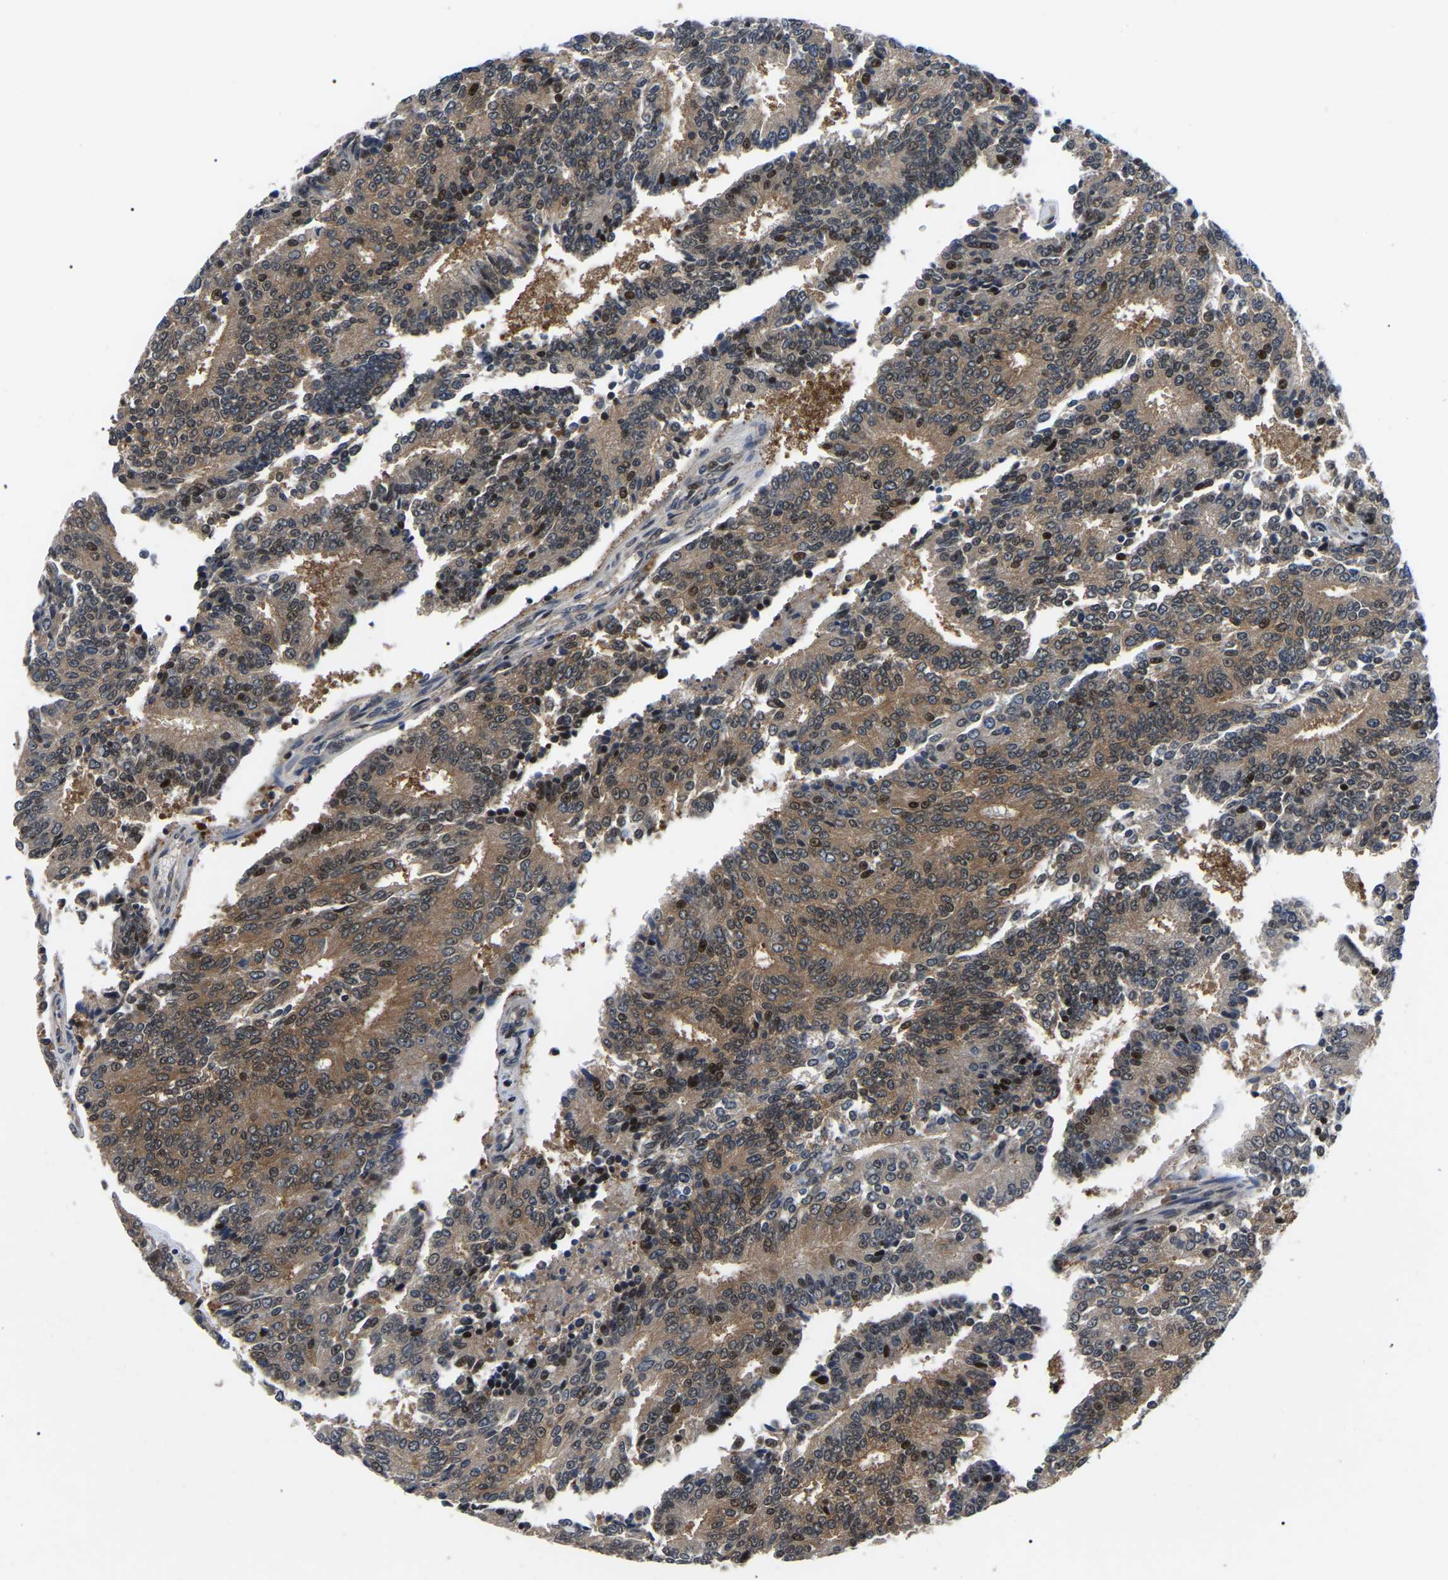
{"staining": {"intensity": "moderate", "quantity": ">75%", "location": "cytoplasmic/membranous,nuclear"}, "tissue": "prostate cancer", "cell_type": "Tumor cells", "image_type": "cancer", "snomed": [{"axis": "morphology", "description": "Normal tissue, NOS"}, {"axis": "morphology", "description": "Adenocarcinoma, High grade"}, {"axis": "topography", "description": "Prostate"}, {"axis": "topography", "description": "Seminal veicle"}], "caption": "A medium amount of moderate cytoplasmic/membranous and nuclear expression is appreciated in approximately >75% of tumor cells in high-grade adenocarcinoma (prostate) tissue. Ihc stains the protein of interest in brown and the nuclei are stained blue.", "gene": "RRP1B", "patient": {"sex": "male", "age": 55}}